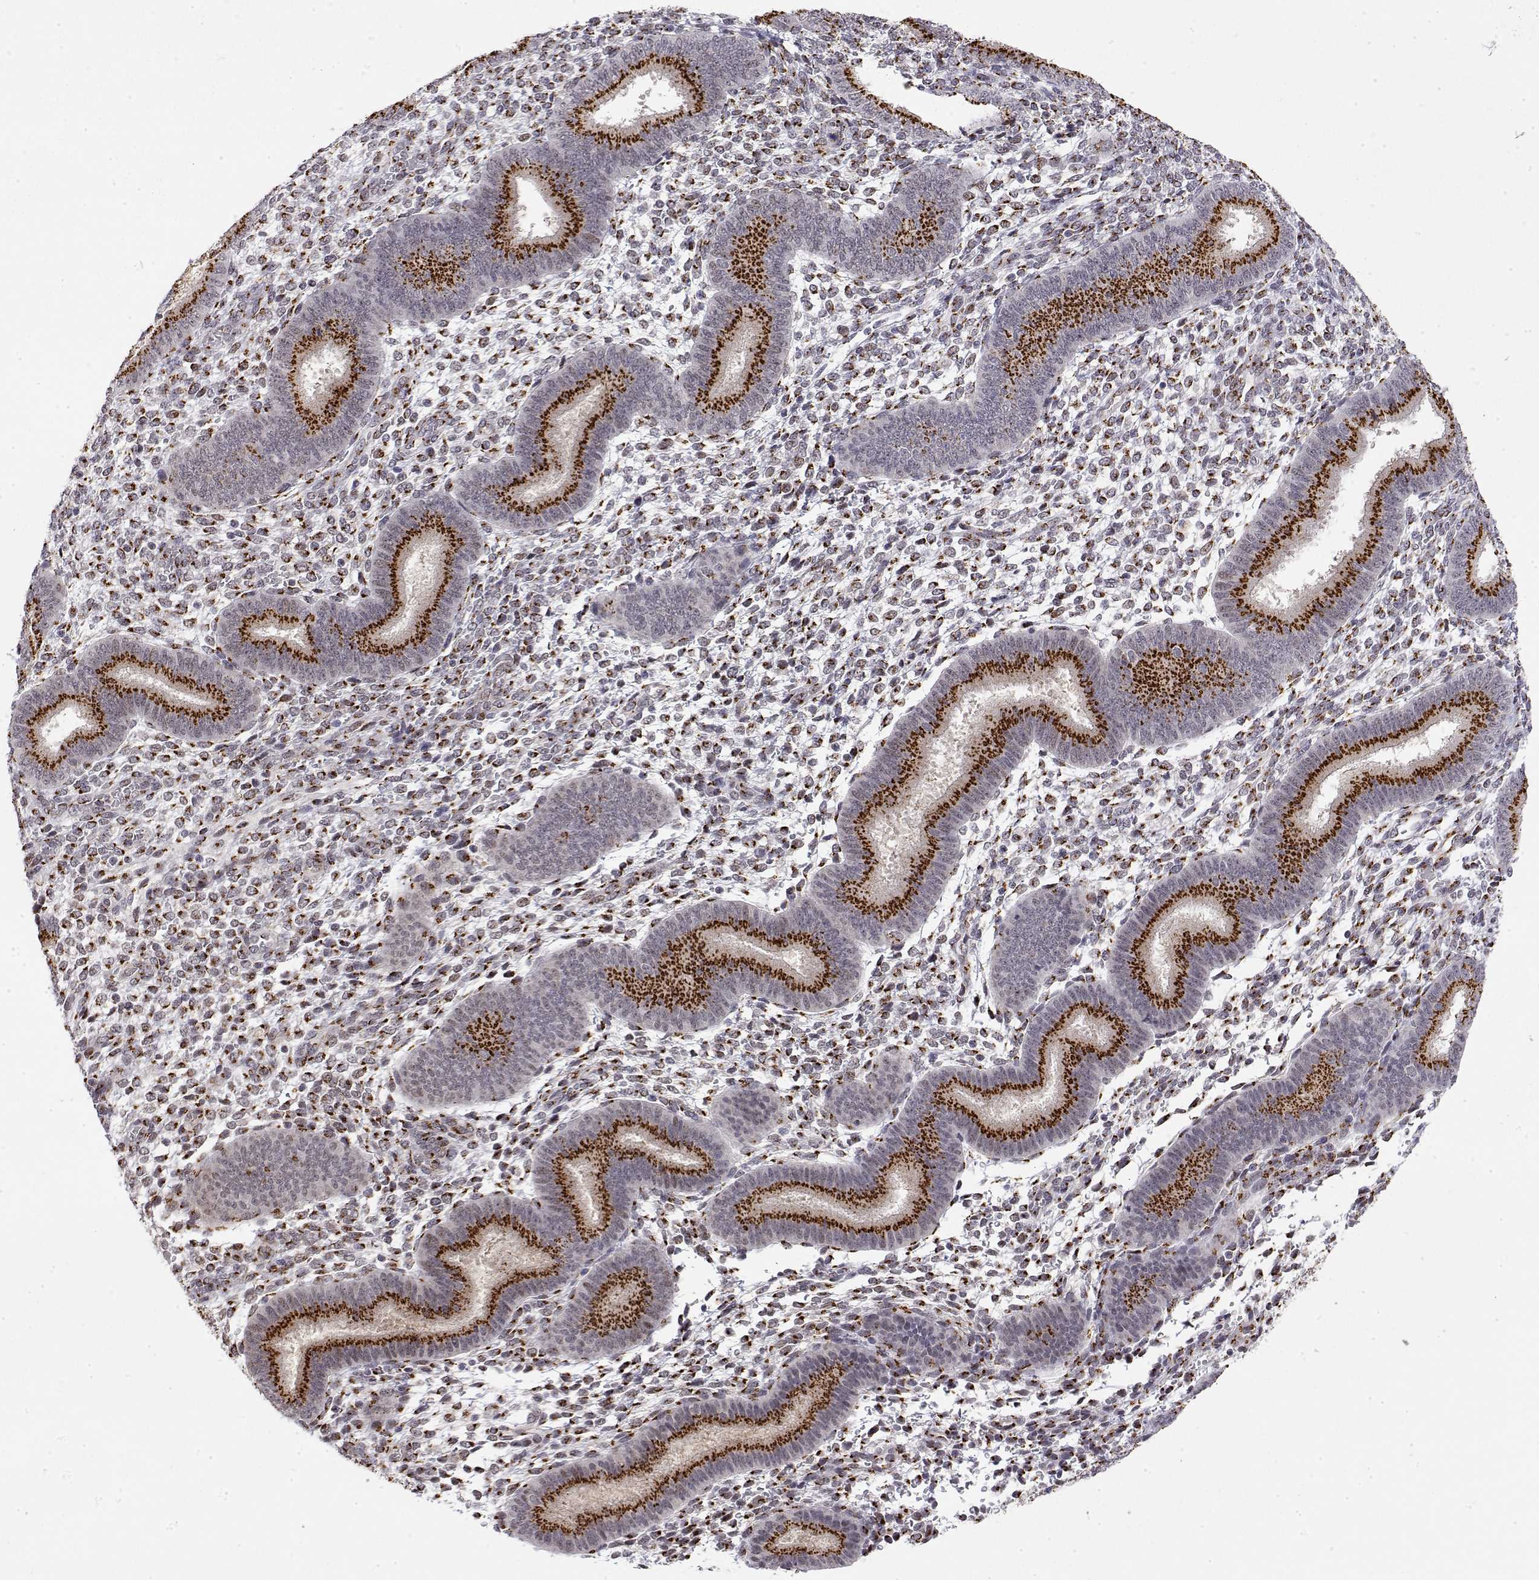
{"staining": {"intensity": "moderate", "quantity": "25%-75%", "location": "cytoplasmic/membranous"}, "tissue": "endometrium", "cell_type": "Cells in endometrial stroma", "image_type": "normal", "snomed": [{"axis": "morphology", "description": "Normal tissue, NOS"}, {"axis": "topography", "description": "Endometrium"}], "caption": "An image of human endometrium stained for a protein demonstrates moderate cytoplasmic/membranous brown staining in cells in endometrial stroma.", "gene": "YIPF3", "patient": {"sex": "female", "age": 39}}